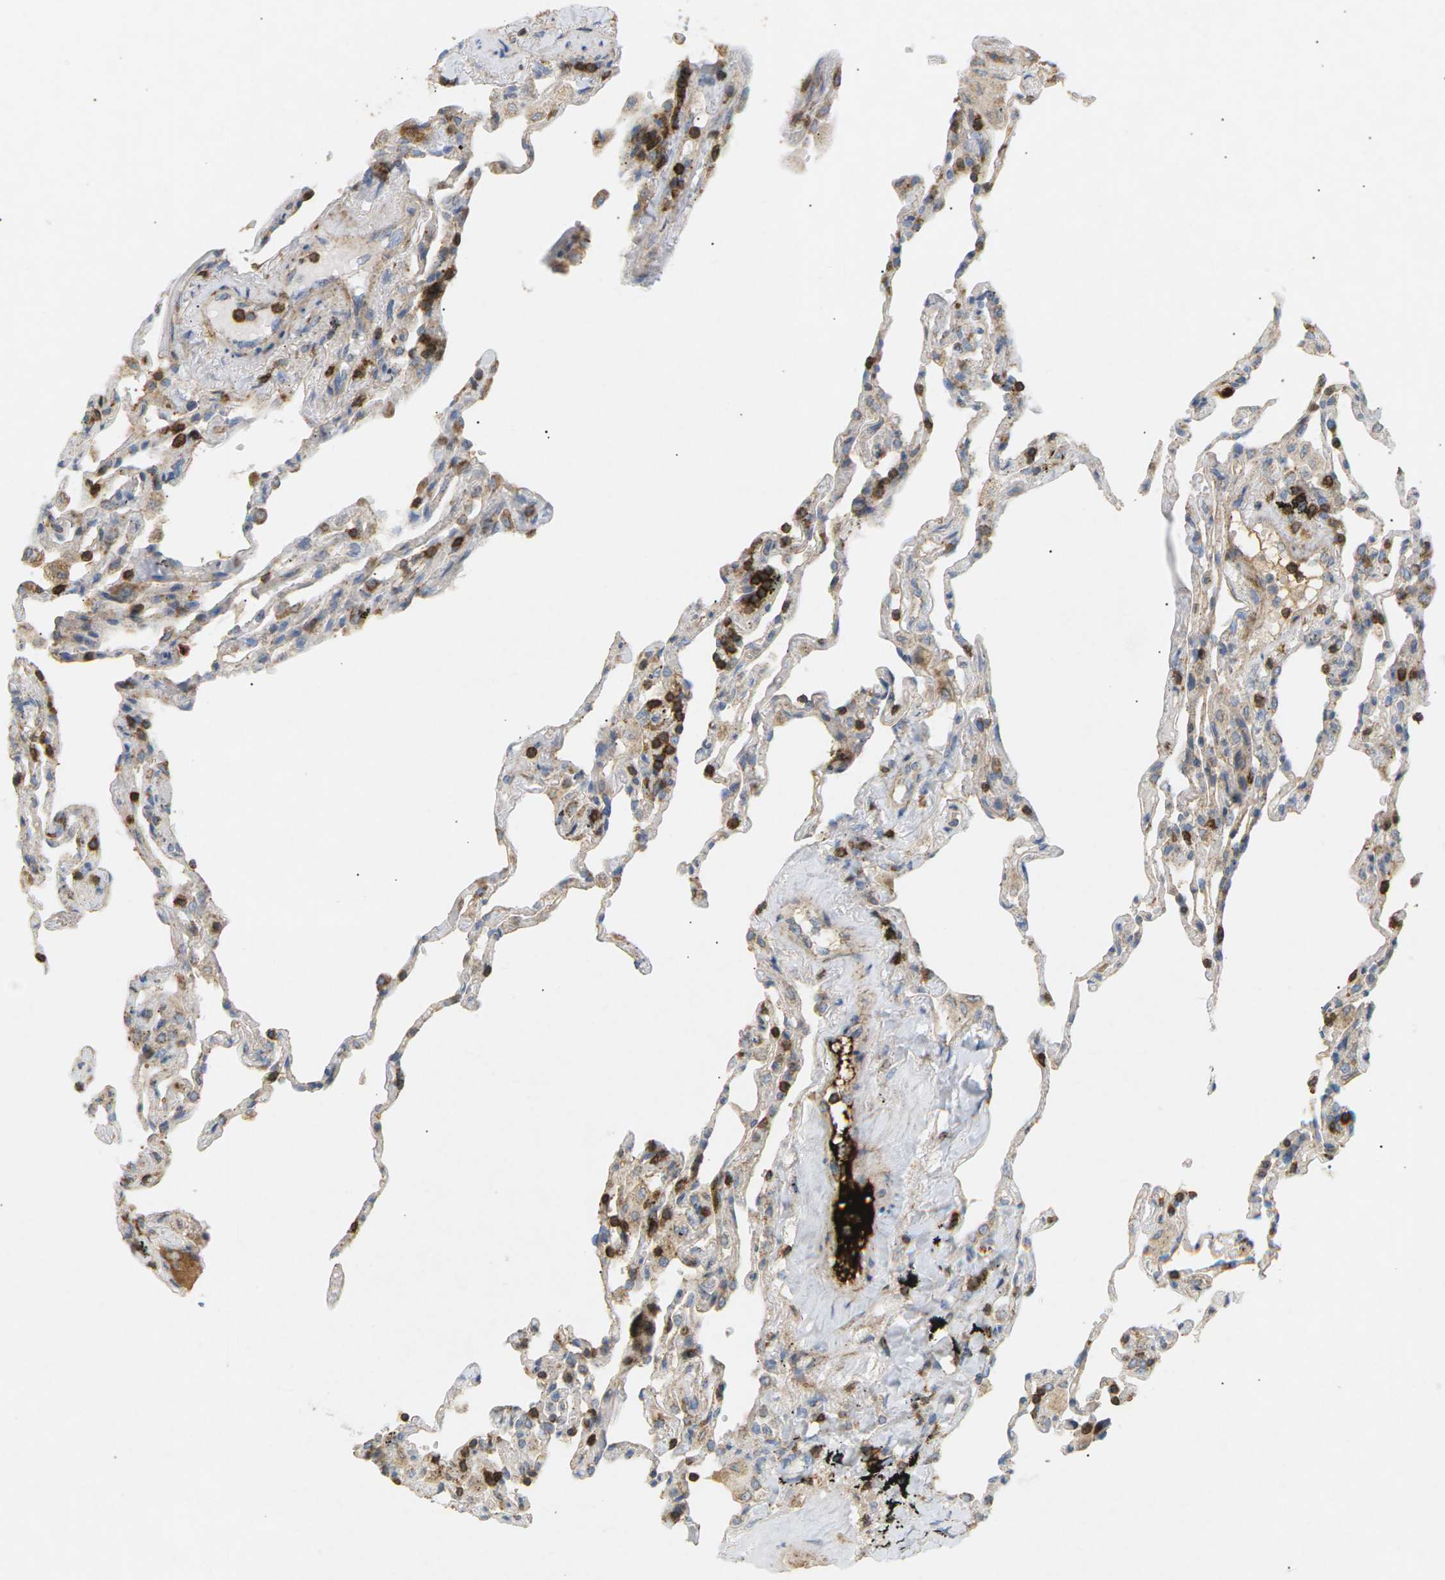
{"staining": {"intensity": "moderate", "quantity": "<25%", "location": "cytoplasmic/membranous"}, "tissue": "lung", "cell_type": "Alveolar cells", "image_type": "normal", "snomed": [{"axis": "morphology", "description": "Normal tissue, NOS"}, {"axis": "topography", "description": "Lung"}], "caption": "Lung stained with DAB (3,3'-diaminobenzidine) immunohistochemistry shows low levels of moderate cytoplasmic/membranous positivity in about <25% of alveolar cells.", "gene": "LIME1", "patient": {"sex": "male", "age": 59}}